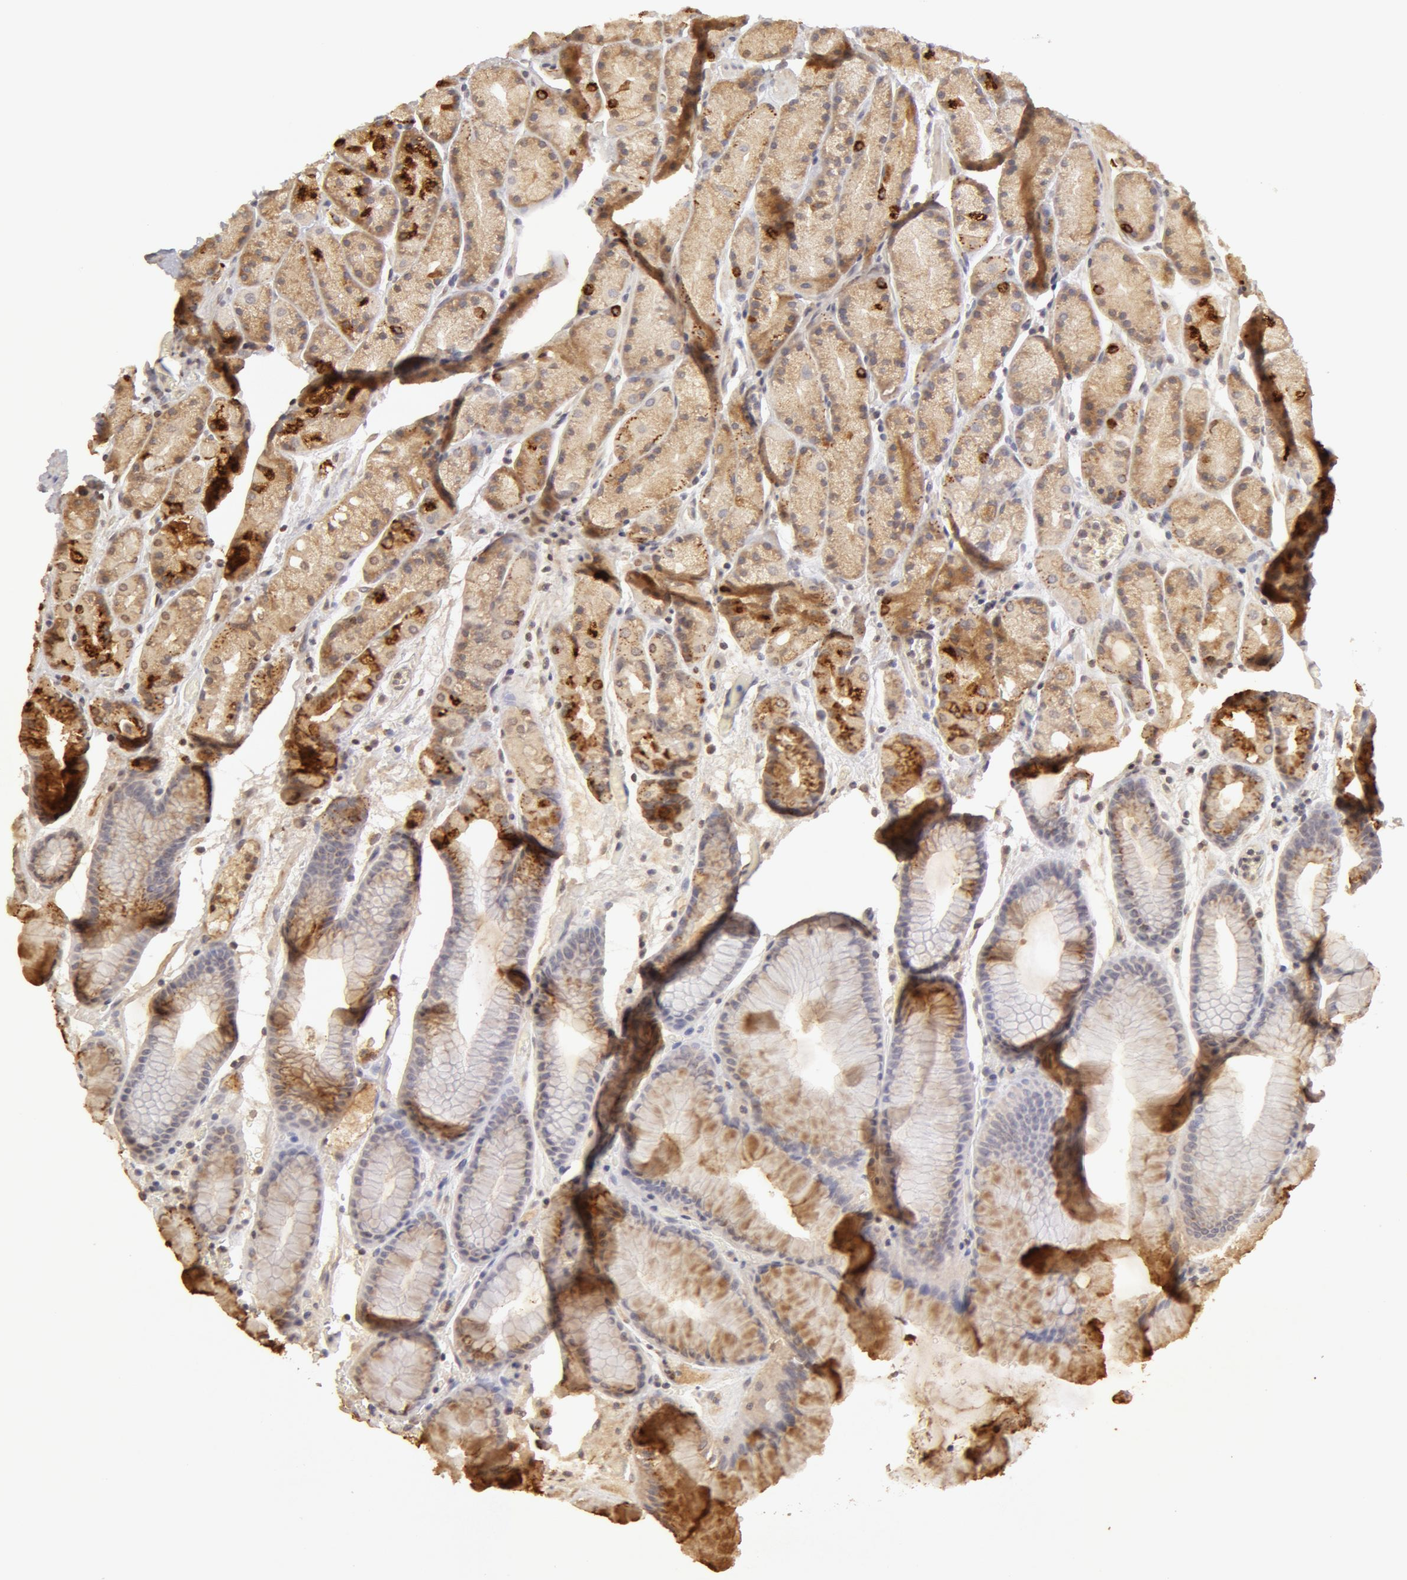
{"staining": {"intensity": "moderate", "quantity": "25%-75%", "location": "cytoplasmic/membranous"}, "tissue": "stomach", "cell_type": "Glandular cells", "image_type": "normal", "snomed": [{"axis": "morphology", "description": "Normal tissue, NOS"}, {"axis": "topography", "description": "Stomach, upper"}], "caption": "Moderate cytoplasmic/membranous expression is present in about 25%-75% of glandular cells in unremarkable stomach.", "gene": "ADPRH", "patient": {"sex": "male", "age": 72}}